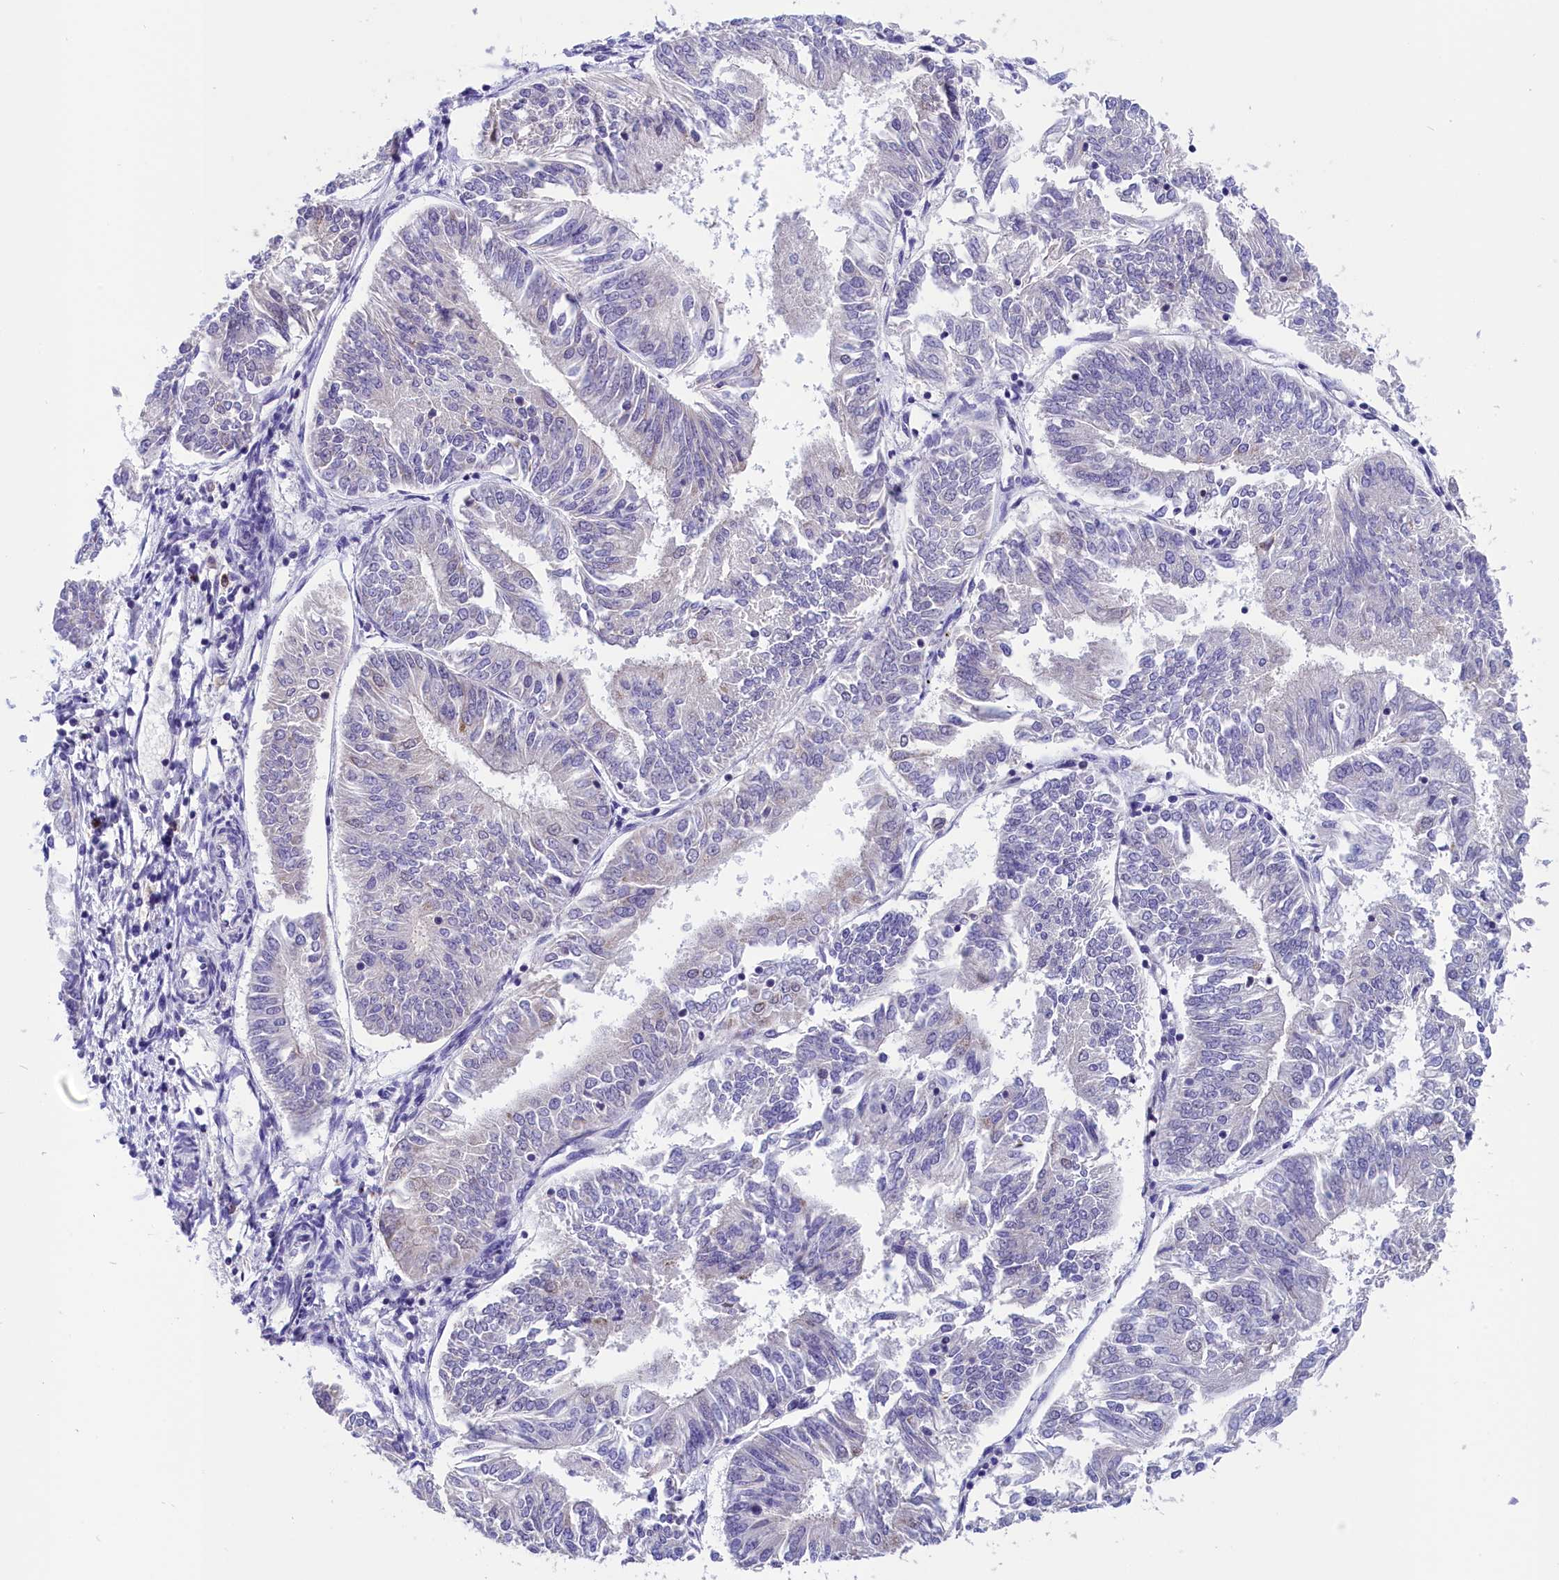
{"staining": {"intensity": "negative", "quantity": "none", "location": "none"}, "tissue": "endometrial cancer", "cell_type": "Tumor cells", "image_type": "cancer", "snomed": [{"axis": "morphology", "description": "Adenocarcinoma, NOS"}, {"axis": "topography", "description": "Endometrium"}], "caption": "Photomicrograph shows no protein positivity in tumor cells of endometrial adenocarcinoma tissue.", "gene": "ABAT", "patient": {"sex": "female", "age": 58}}